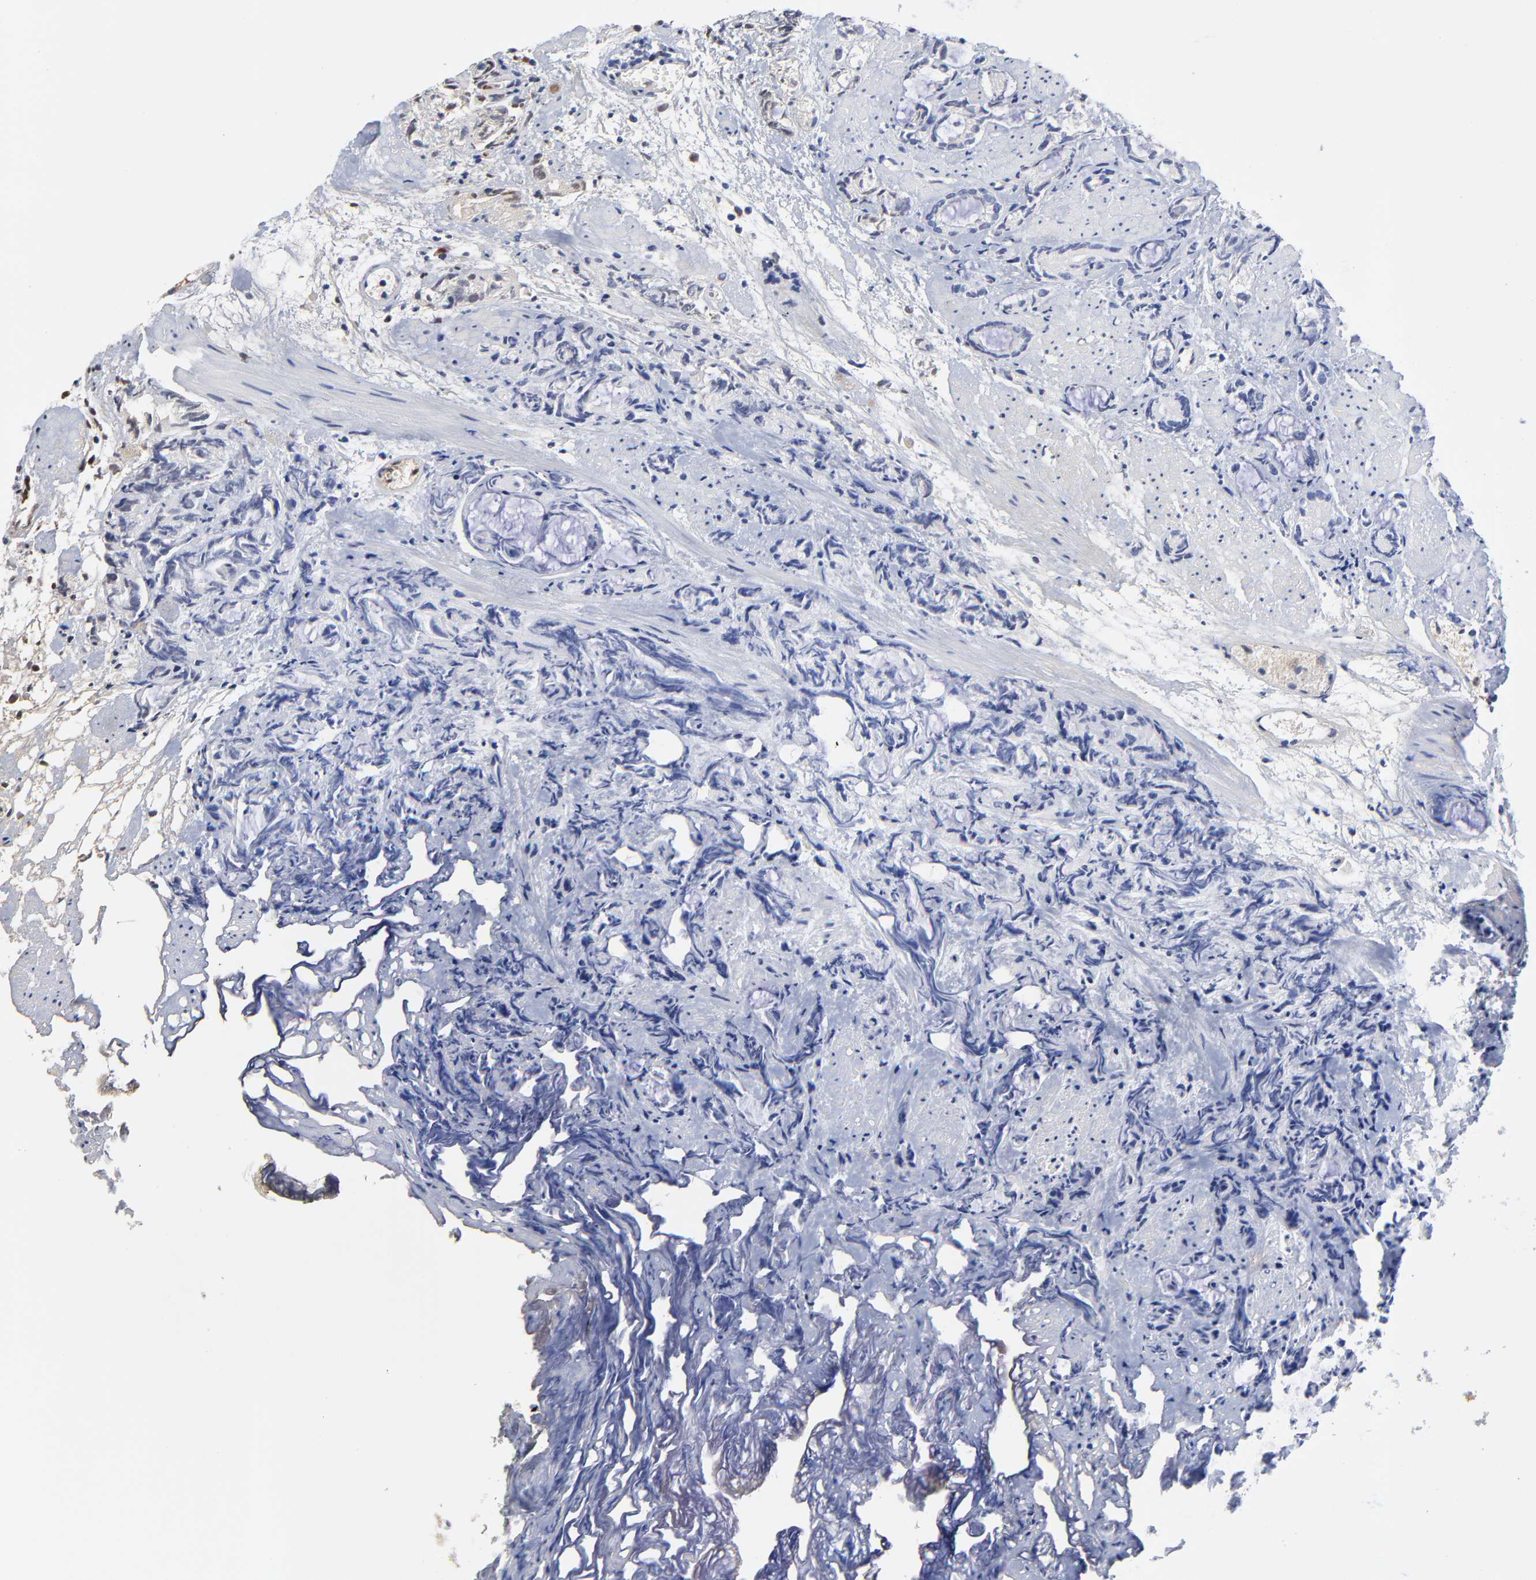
{"staining": {"intensity": "negative", "quantity": "none", "location": "none"}, "tissue": "prostate cancer", "cell_type": "Tumor cells", "image_type": "cancer", "snomed": [{"axis": "morphology", "description": "Adenocarcinoma, High grade"}, {"axis": "topography", "description": "Prostate"}], "caption": "Immunohistochemical staining of human prostate cancer demonstrates no significant expression in tumor cells.", "gene": "IGLV3-10", "patient": {"sex": "male", "age": 85}}